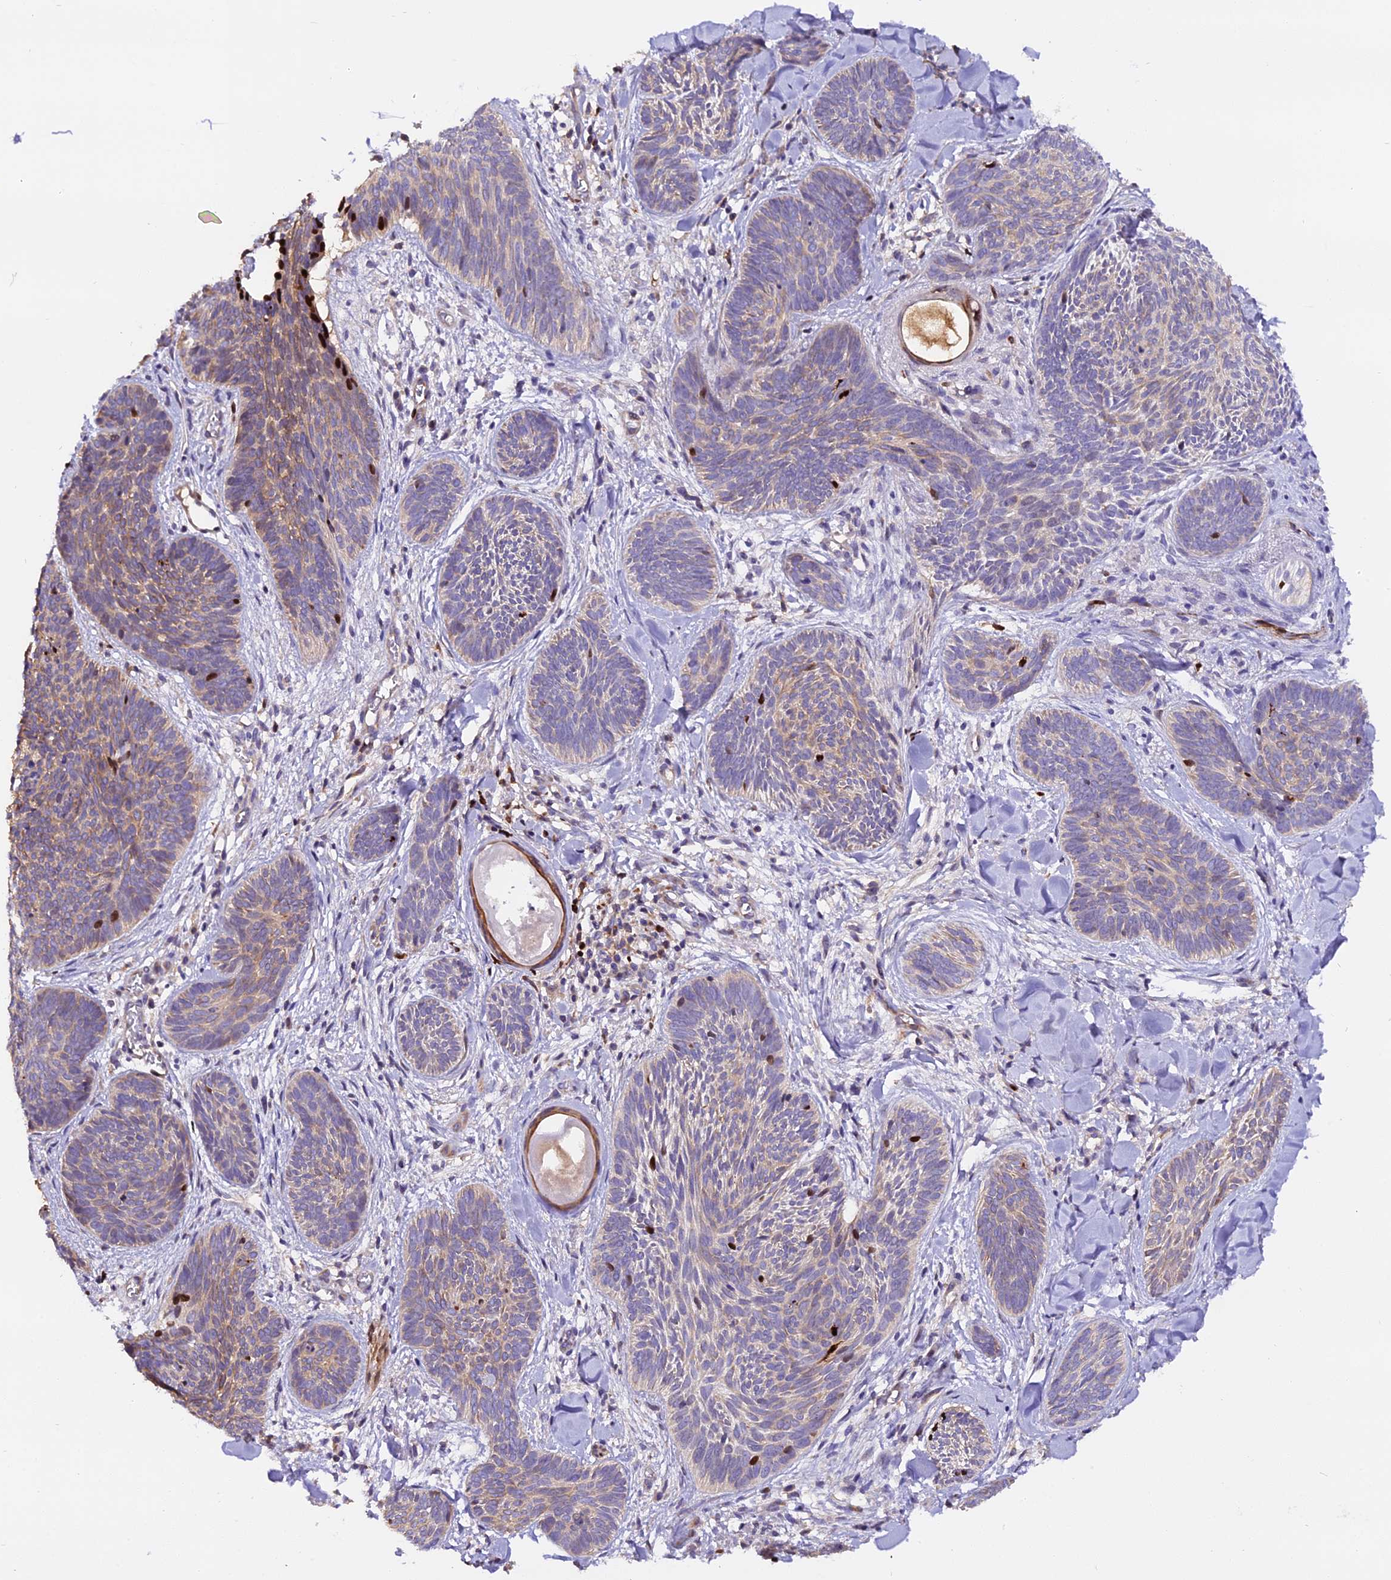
{"staining": {"intensity": "weak", "quantity": "25%-75%", "location": "cytoplasmic/membranous"}, "tissue": "skin cancer", "cell_type": "Tumor cells", "image_type": "cancer", "snomed": [{"axis": "morphology", "description": "Basal cell carcinoma"}, {"axis": "topography", "description": "Skin"}], "caption": "A low amount of weak cytoplasmic/membranous staining is identified in approximately 25%-75% of tumor cells in skin cancer (basal cell carcinoma) tissue.", "gene": "MAP3K7CL", "patient": {"sex": "female", "age": 81}}